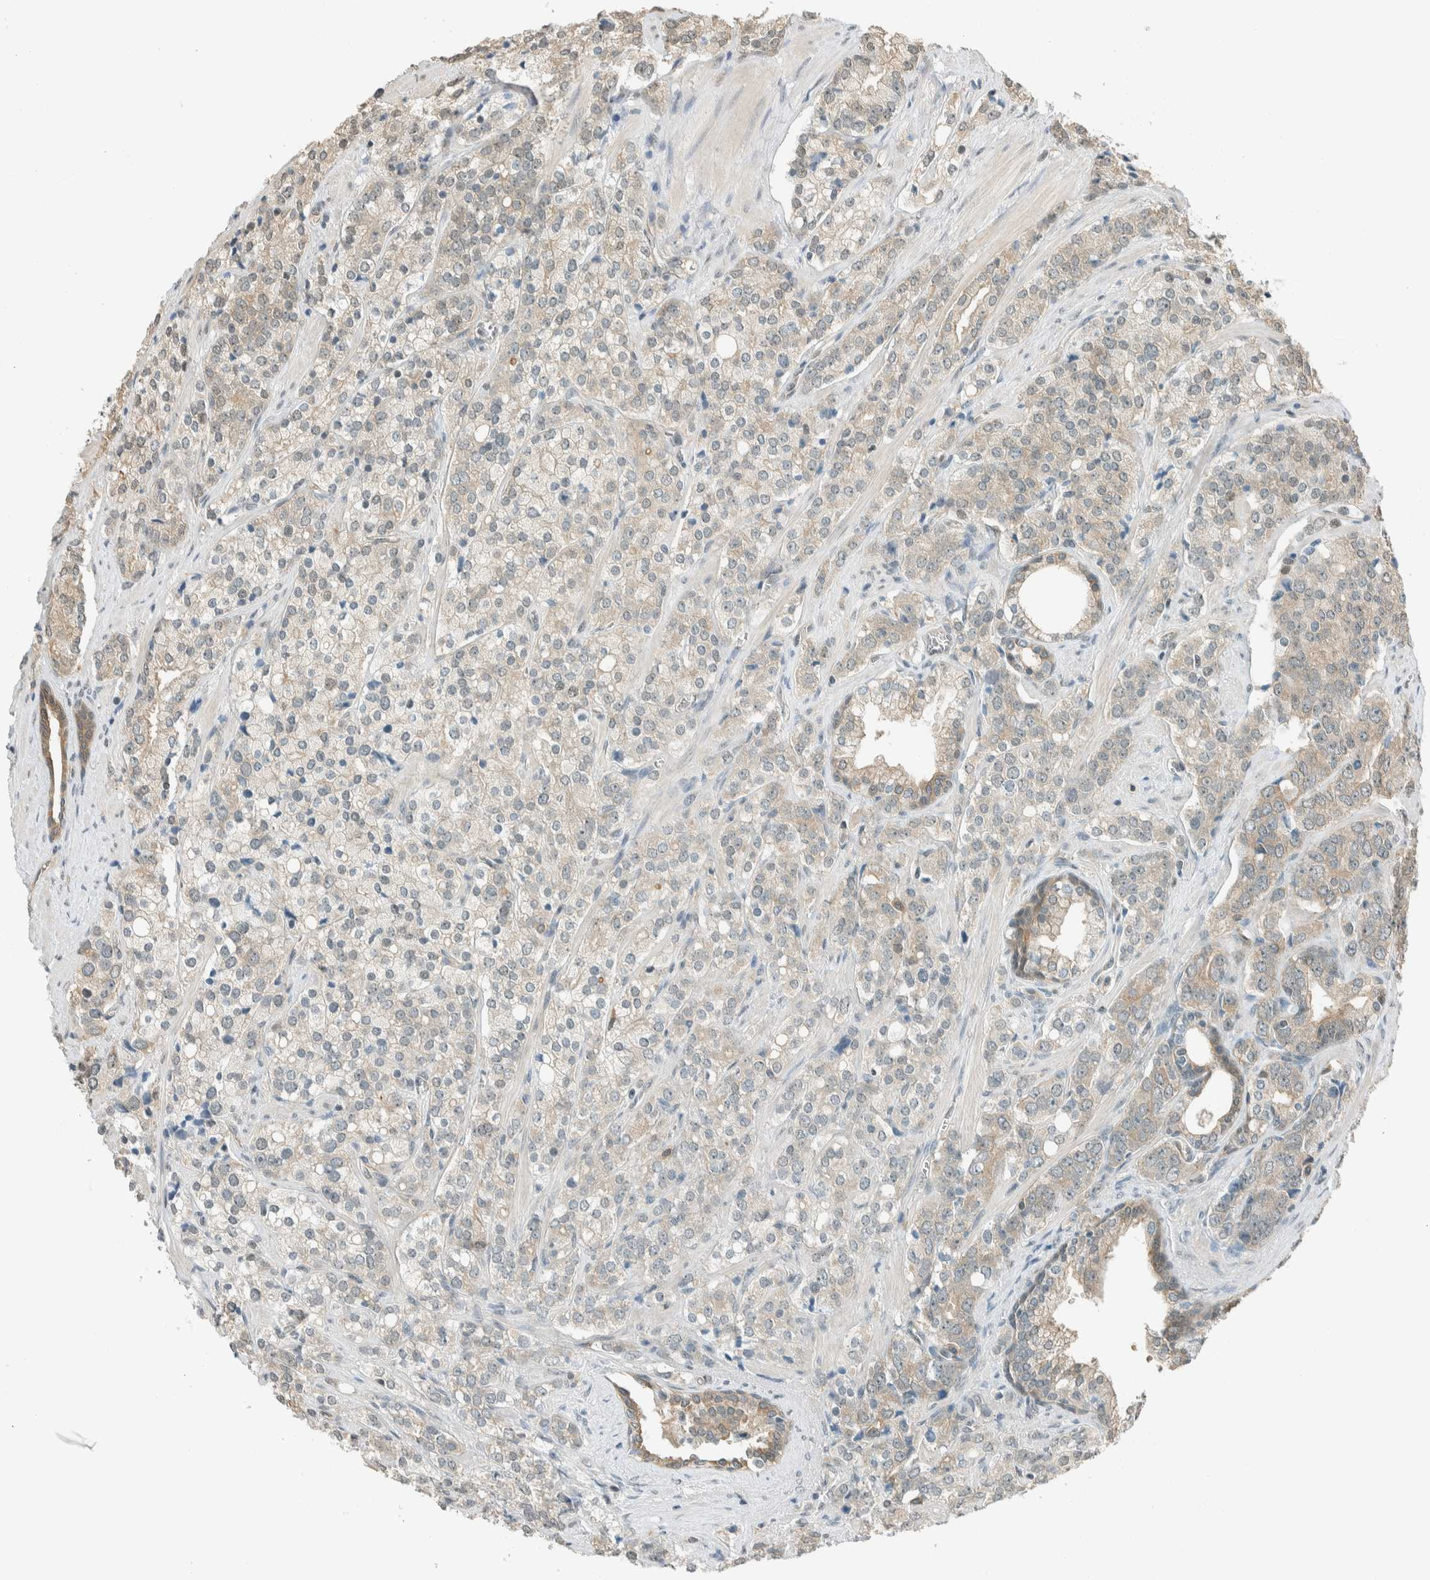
{"staining": {"intensity": "weak", "quantity": "25%-75%", "location": "cytoplasmic/membranous"}, "tissue": "prostate cancer", "cell_type": "Tumor cells", "image_type": "cancer", "snomed": [{"axis": "morphology", "description": "Adenocarcinoma, High grade"}, {"axis": "topography", "description": "Prostate"}], "caption": "Prostate high-grade adenocarcinoma stained with a protein marker demonstrates weak staining in tumor cells.", "gene": "NIBAN2", "patient": {"sex": "male", "age": 71}}